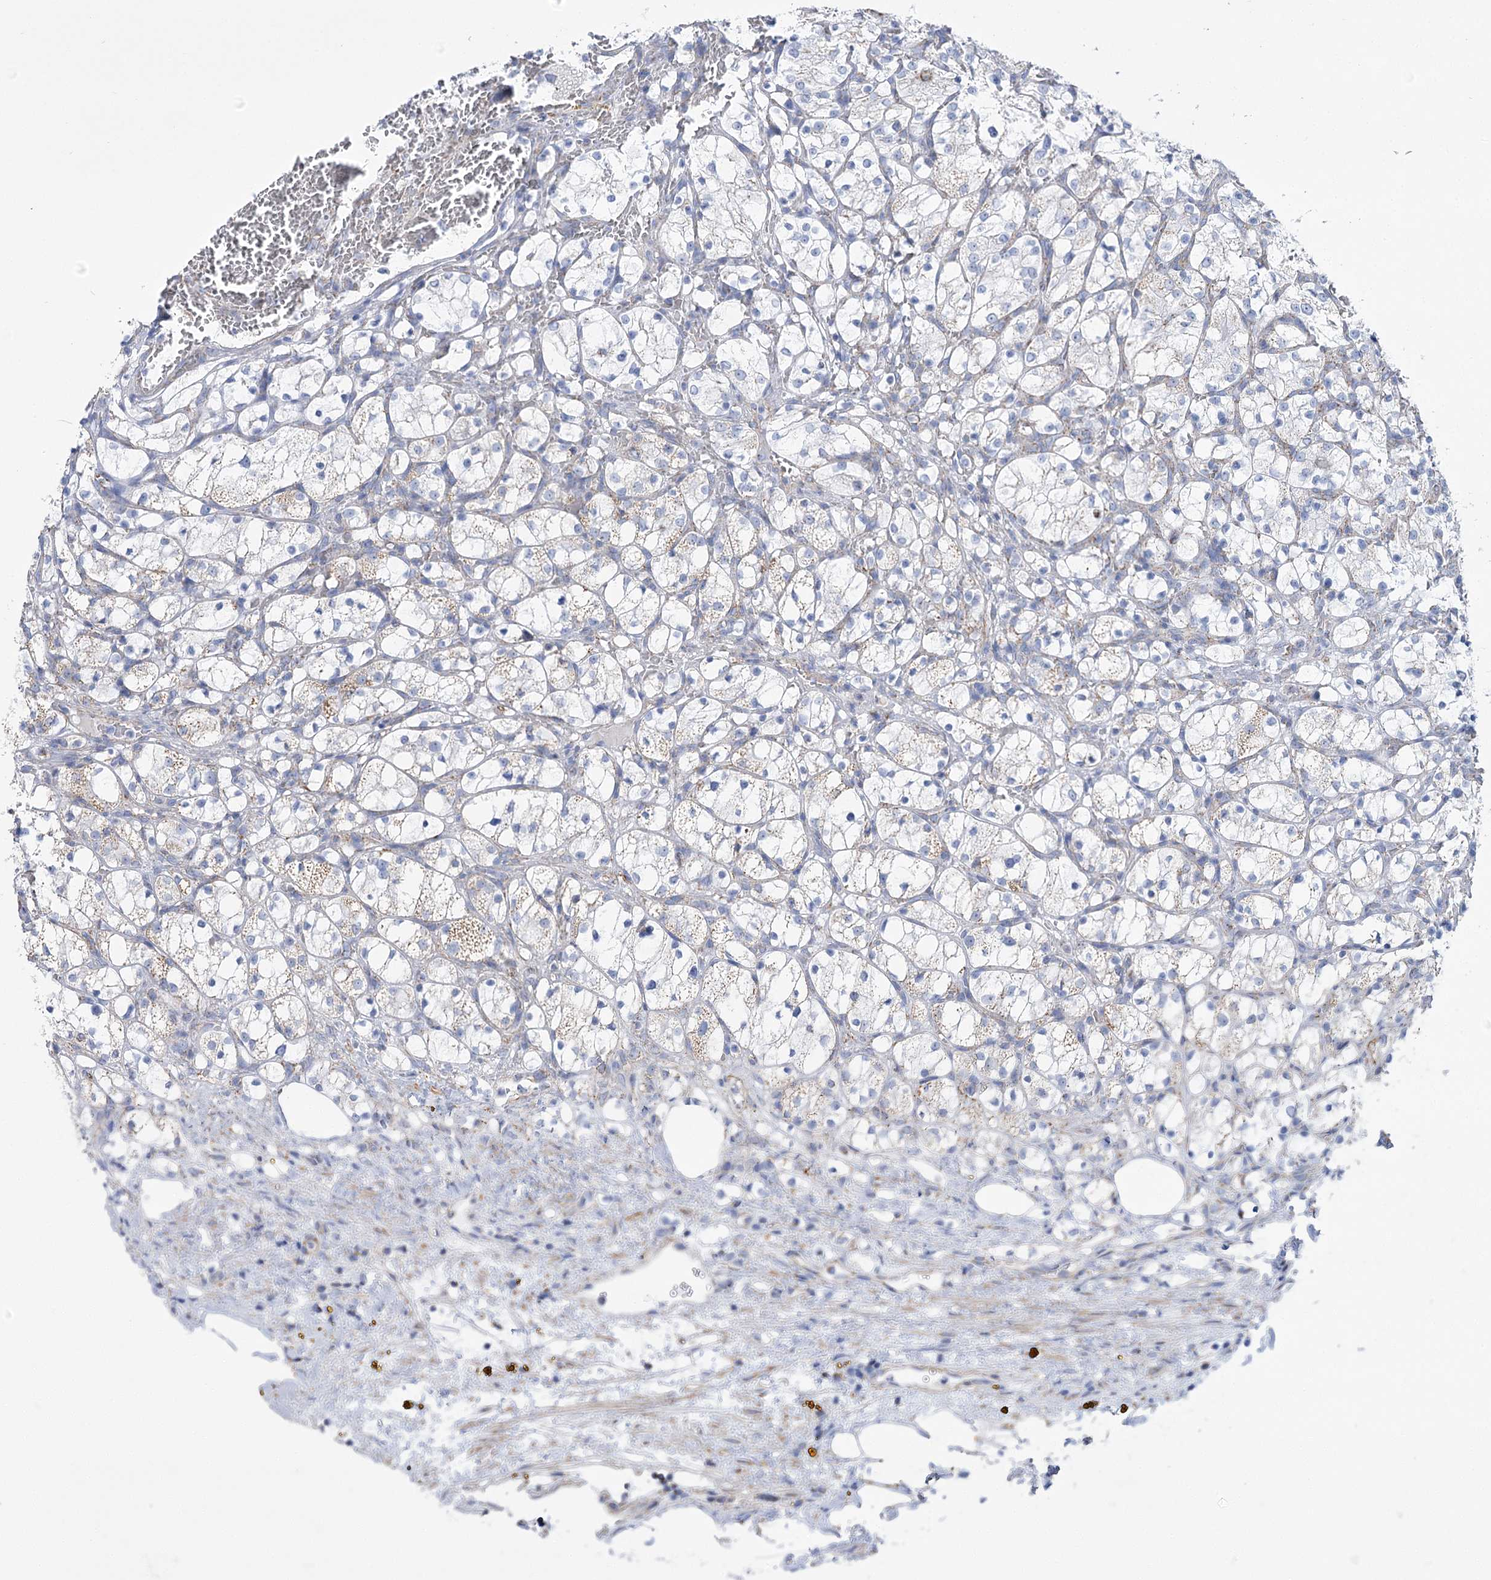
{"staining": {"intensity": "weak", "quantity": "<25%", "location": "cytoplasmic/membranous"}, "tissue": "renal cancer", "cell_type": "Tumor cells", "image_type": "cancer", "snomed": [{"axis": "morphology", "description": "Adenocarcinoma, NOS"}, {"axis": "topography", "description": "Kidney"}], "caption": "Adenocarcinoma (renal) stained for a protein using IHC exhibits no positivity tumor cells.", "gene": "PDHB", "patient": {"sex": "female", "age": 69}}